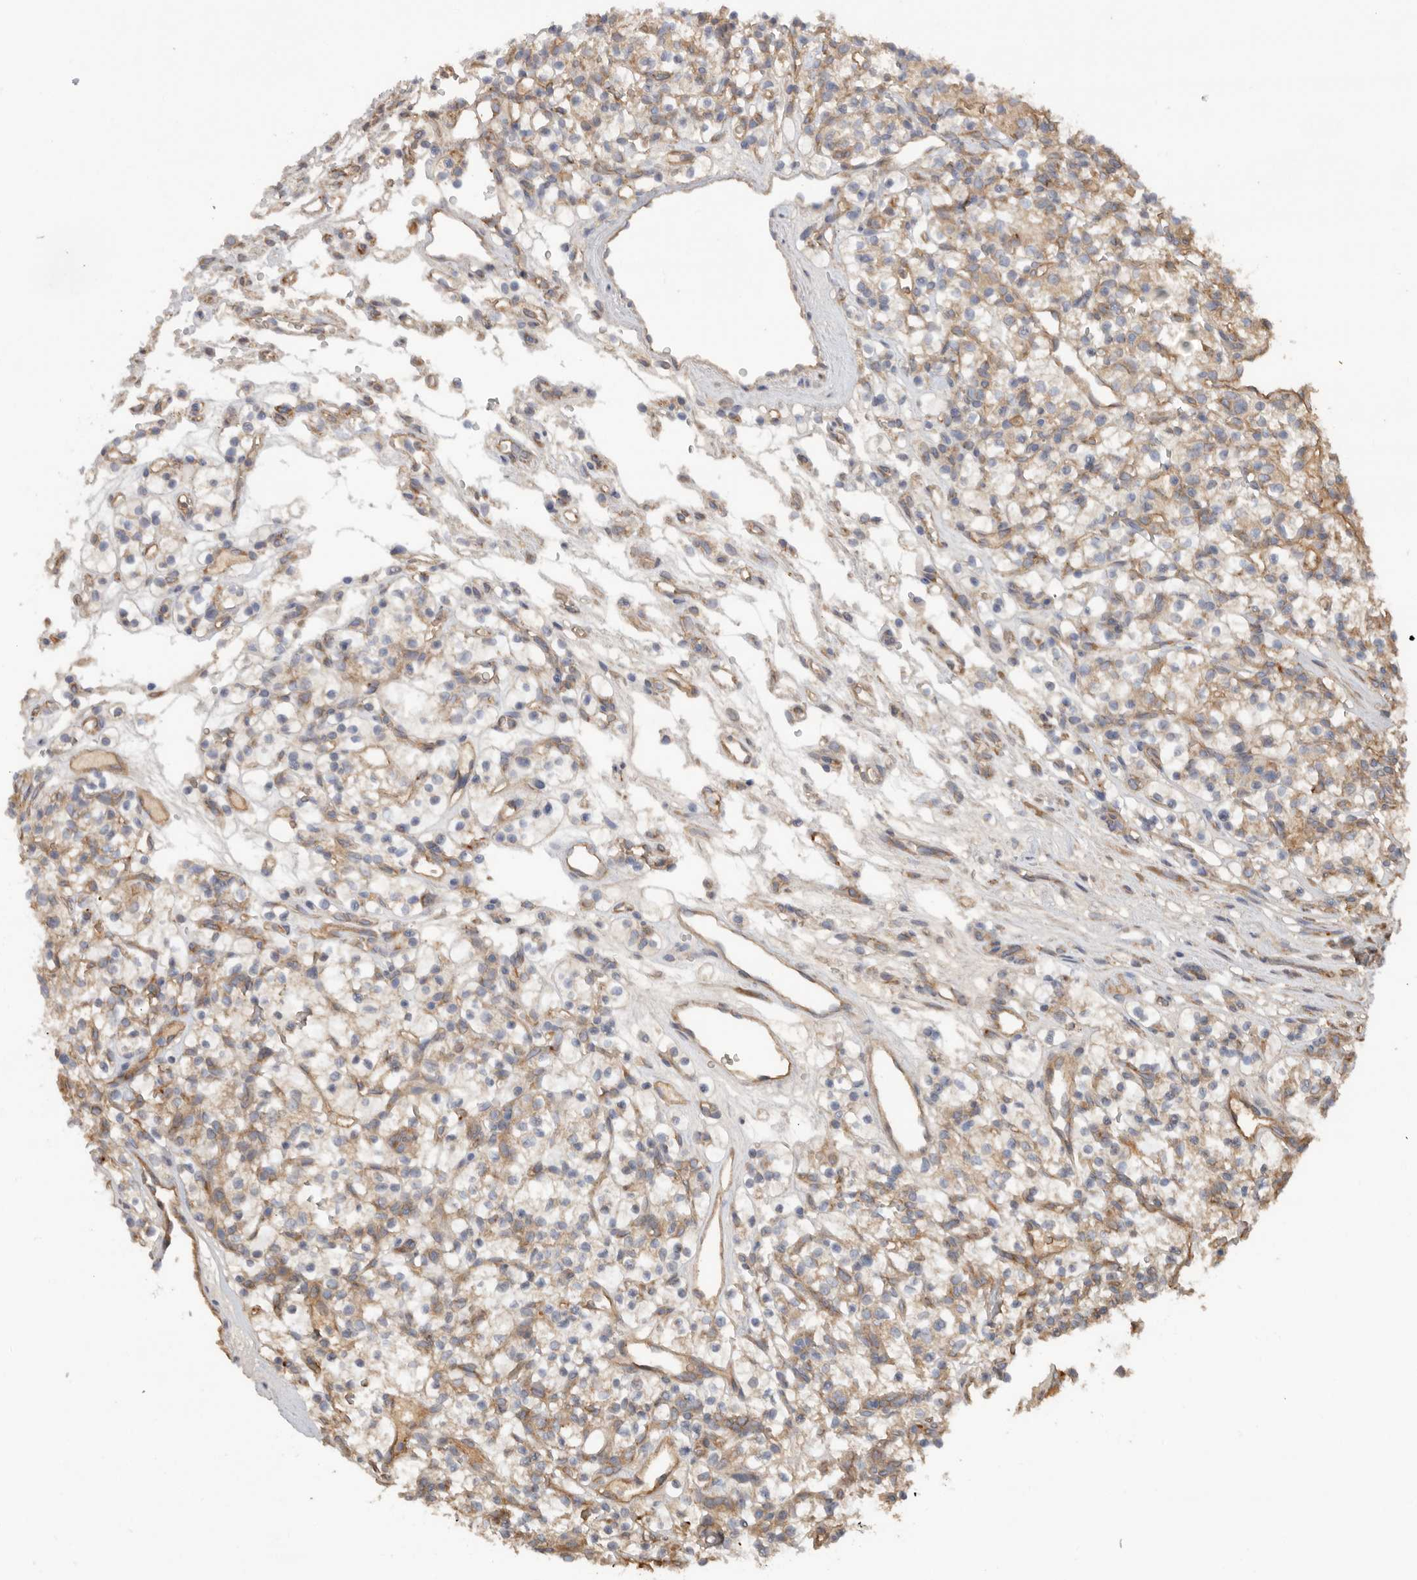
{"staining": {"intensity": "weak", "quantity": ">75%", "location": "cytoplasmic/membranous"}, "tissue": "renal cancer", "cell_type": "Tumor cells", "image_type": "cancer", "snomed": [{"axis": "morphology", "description": "Adenocarcinoma, NOS"}, {"axis": "topography", "description": "Kidney"}], "caption": "Brown immunohistochemical staining in renal cancer (adenocarcinoma) reveals weak cytoplasmic/membranous positivity in approximately >75% of tumor cells.", "gene": "CDC42BPB", "patient": {"sex": "female", "age": 57}}